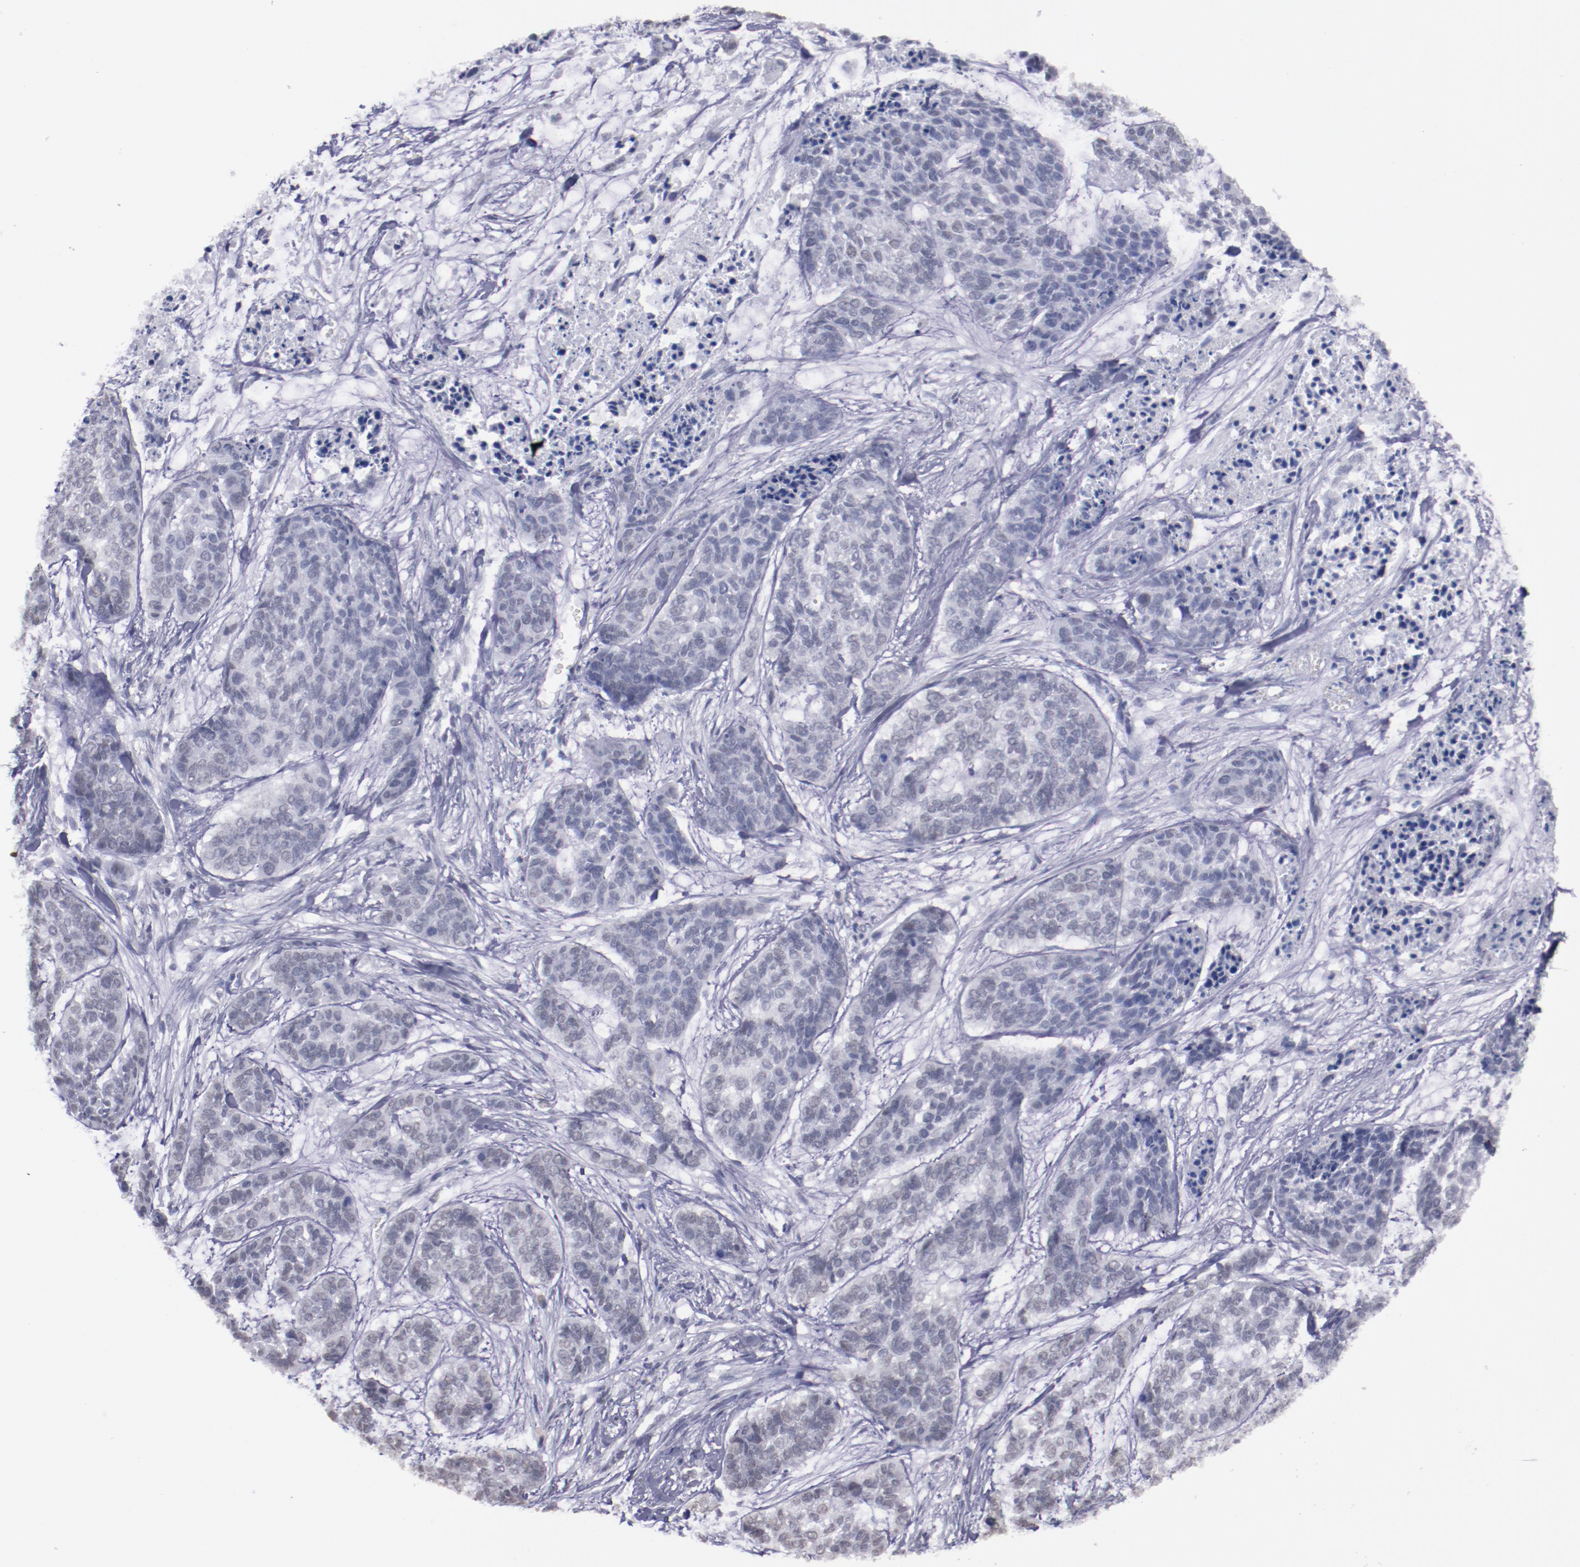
{"staining": {"intensity": "negative", "quantity": "none", "location": "none"}, "tissue": "skin cancer", "cell_type": "Tumor cells", "image_type": "cancer", "snomed": [{"axis": "morphology", "description": "Basal cell carcinoma"}, {"axis": "topography", "description": "Skin"}], "caption": "This is an immunohistochemistry (IHC) micrograph of human skin cancer (basal cell carcinoma). There is no staining in tumor cells.", "gene": "IRF4", "patient": {"sex": "female", "age": 64}}